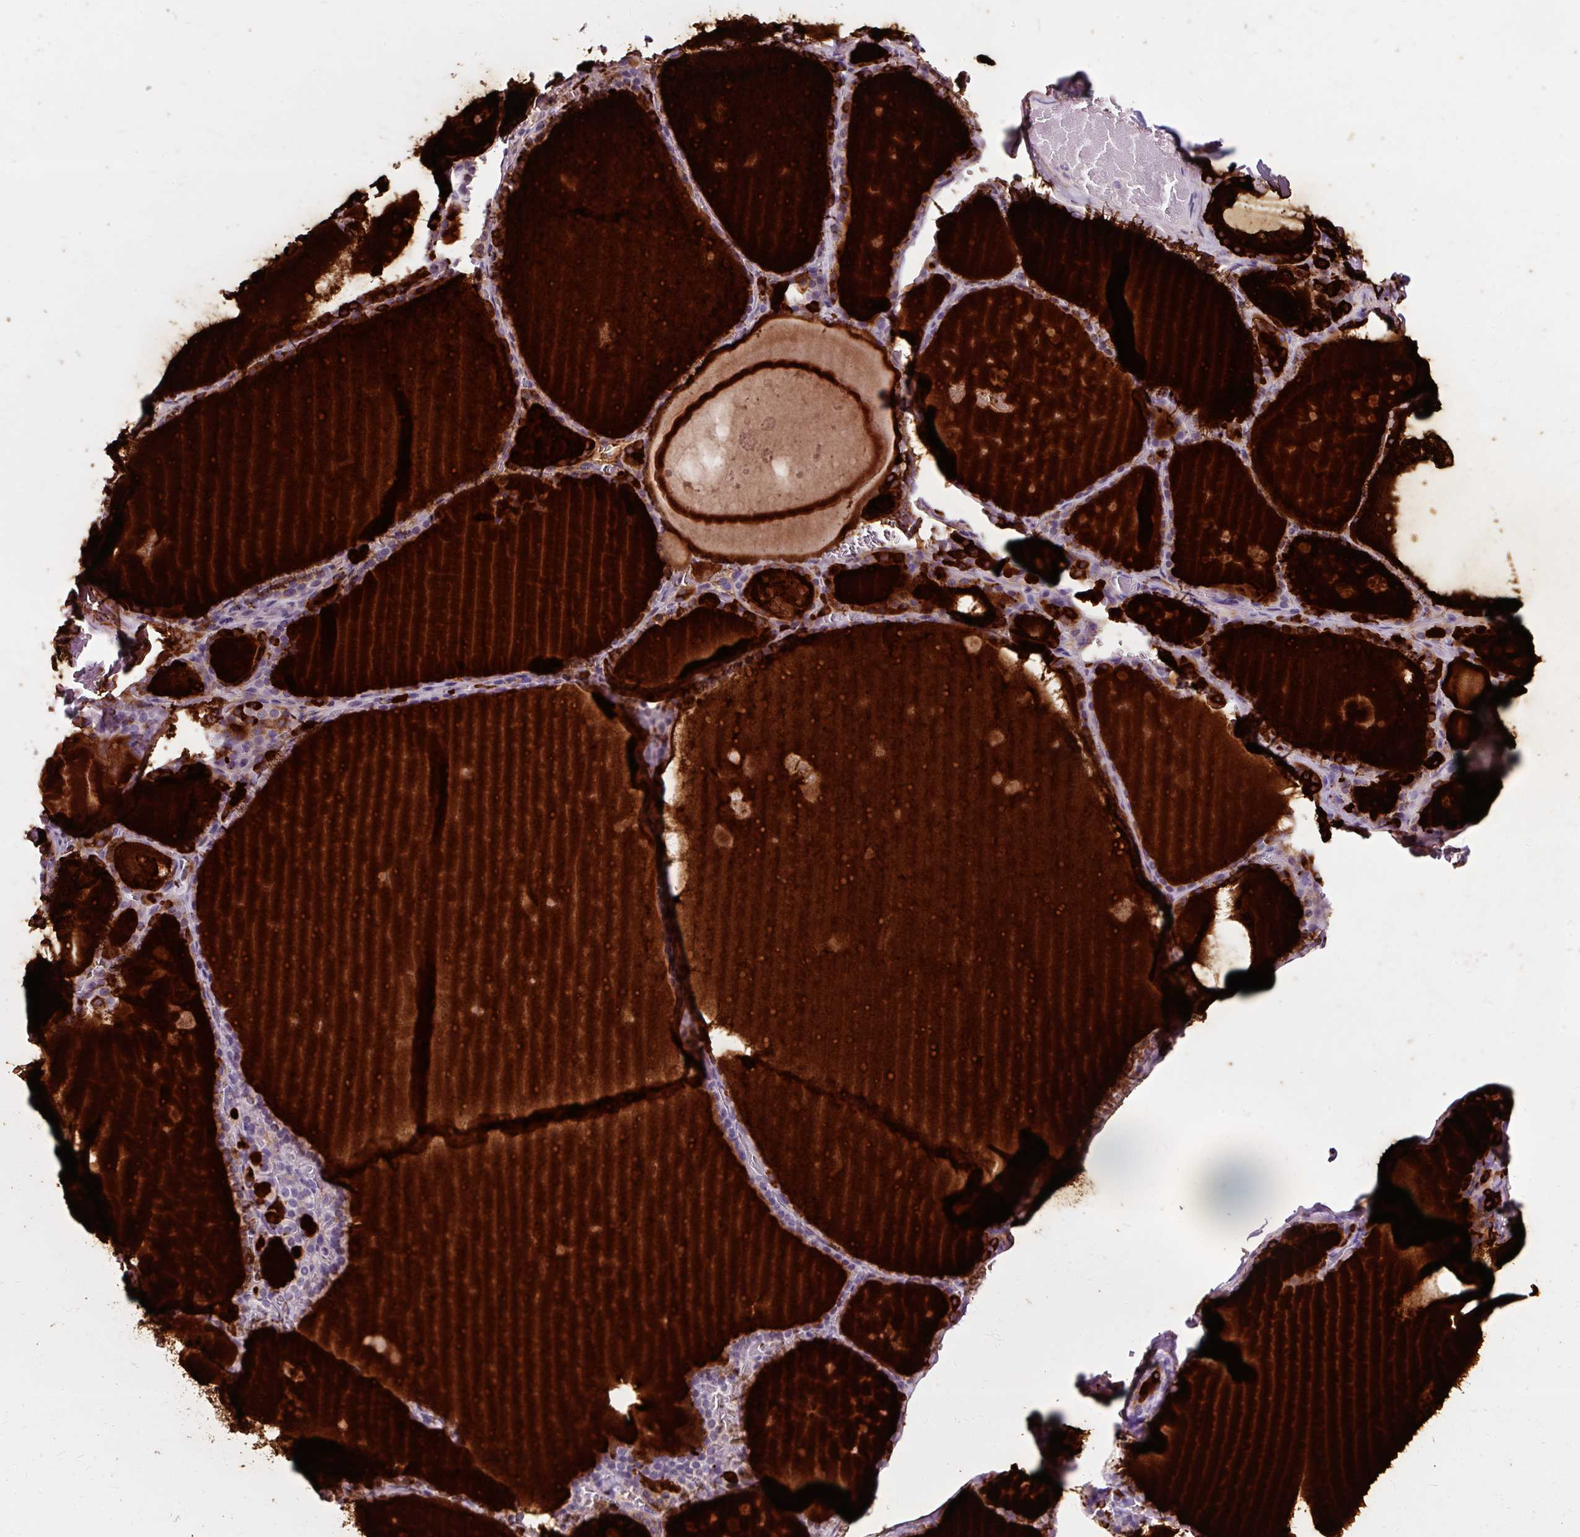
{"staining": {"intensity": "negative", "quantity": "none", "location": "none"}, "tissue": "thyroid gland", "cell_type": "Glandular cells", "image_type": "normal", "snomed": [{"axis": "morphology", "description": "Normal tissue, NOS"}, {"axis": "topography", "description": "Thyroid gland"}], "caption": "DAB (3,3'-diaminobenzidine) immunohistochemical staining of unremarkable thyroid gland exhibits no significant positivity in glandular cells.", "gene": "KLHL24", "patient": {"sex": "male", "age": 56}}